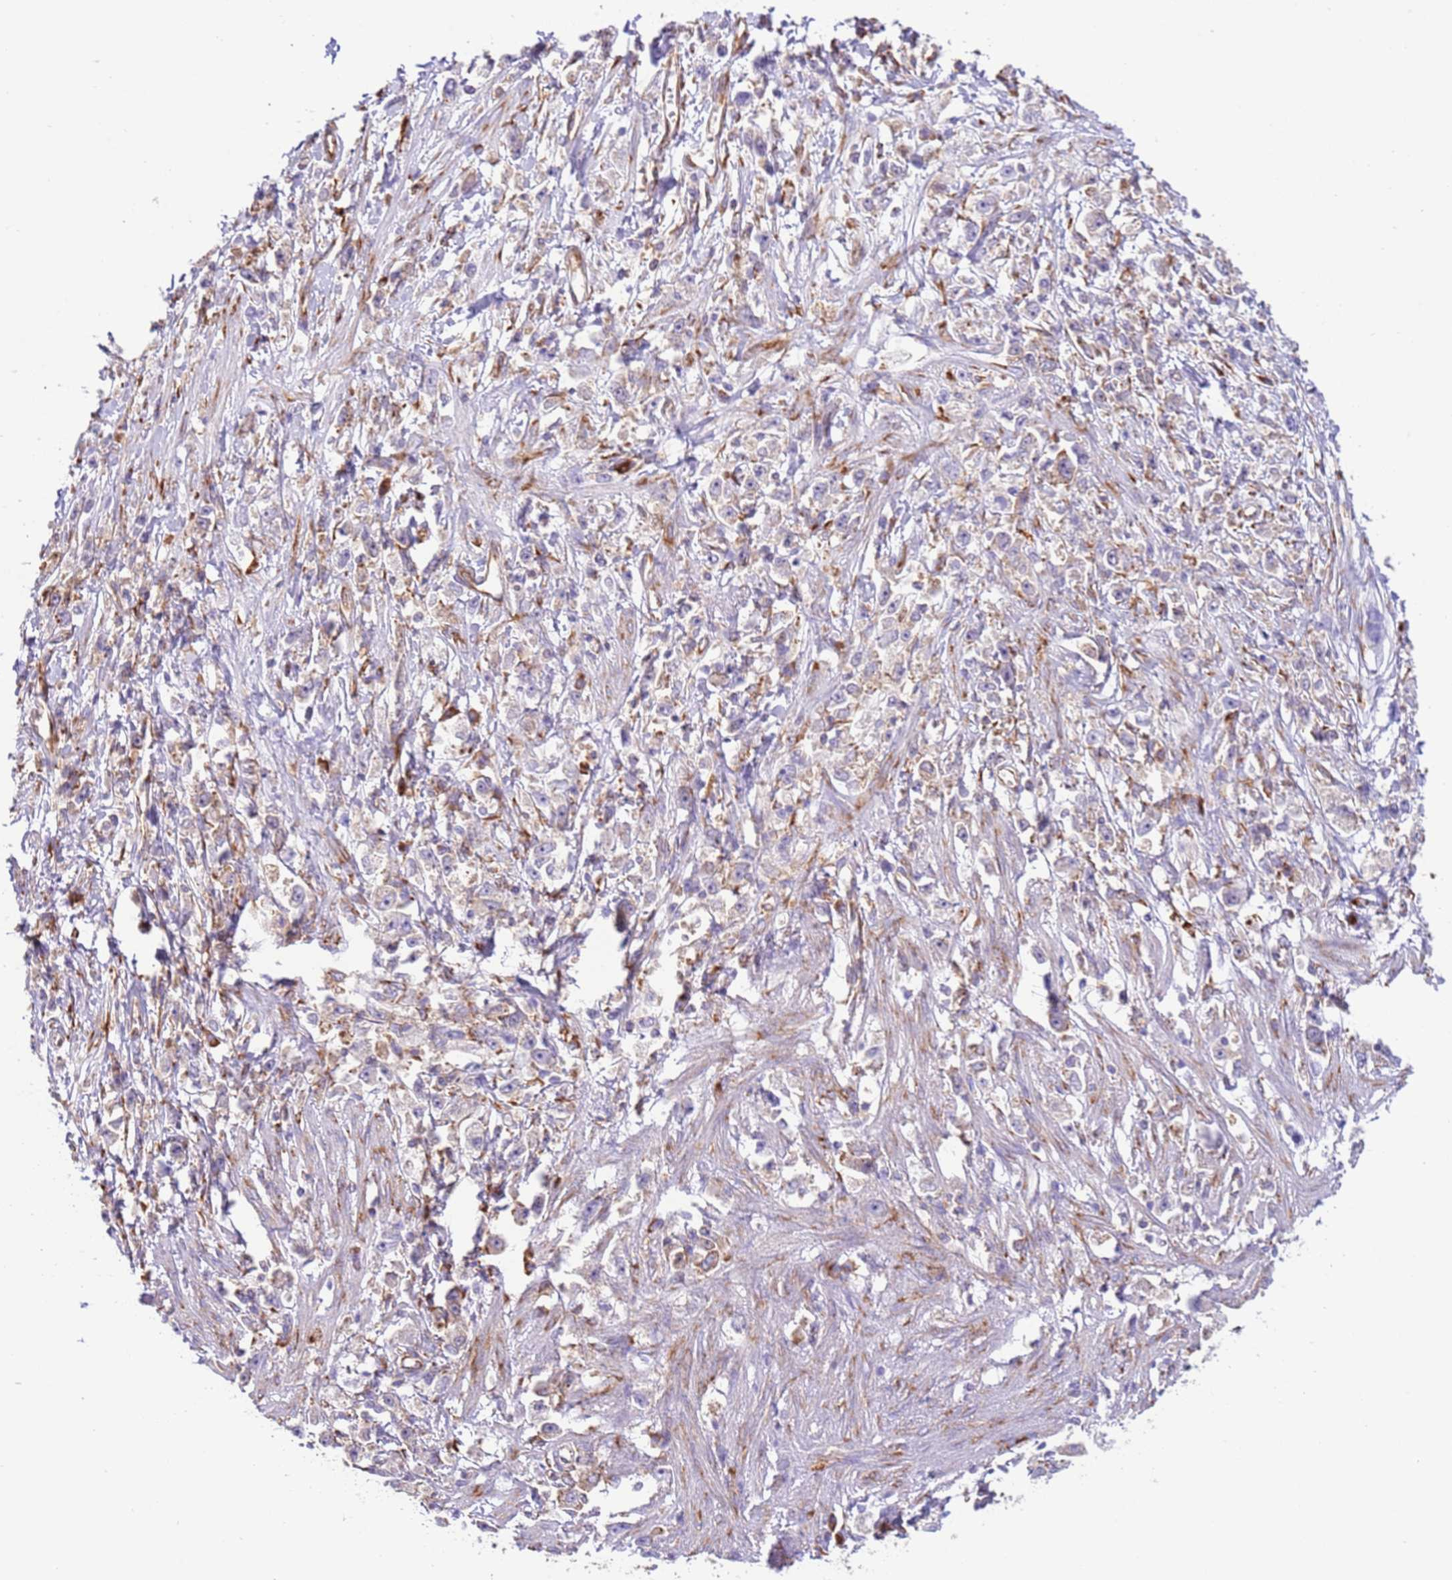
{"staining": {"intensity": "weak", "quantity": "<25%", "location": "cytoplasmic/membranous"}, "tissue": "stomach cancer", "cell_type": "Tumor cells", "image_type": "cancer", "snomed": [{"axis": "morphology", "description": "Adenocarcinoma, NOS"}, {"axis": "topography", "description": "Stomach"}], "caption": "This is an IHC micrograph of stomach cancer. There is no positivity in tumor cells.", "gene": "VARS1", "patient": {"sex": "female", "age": 59}}